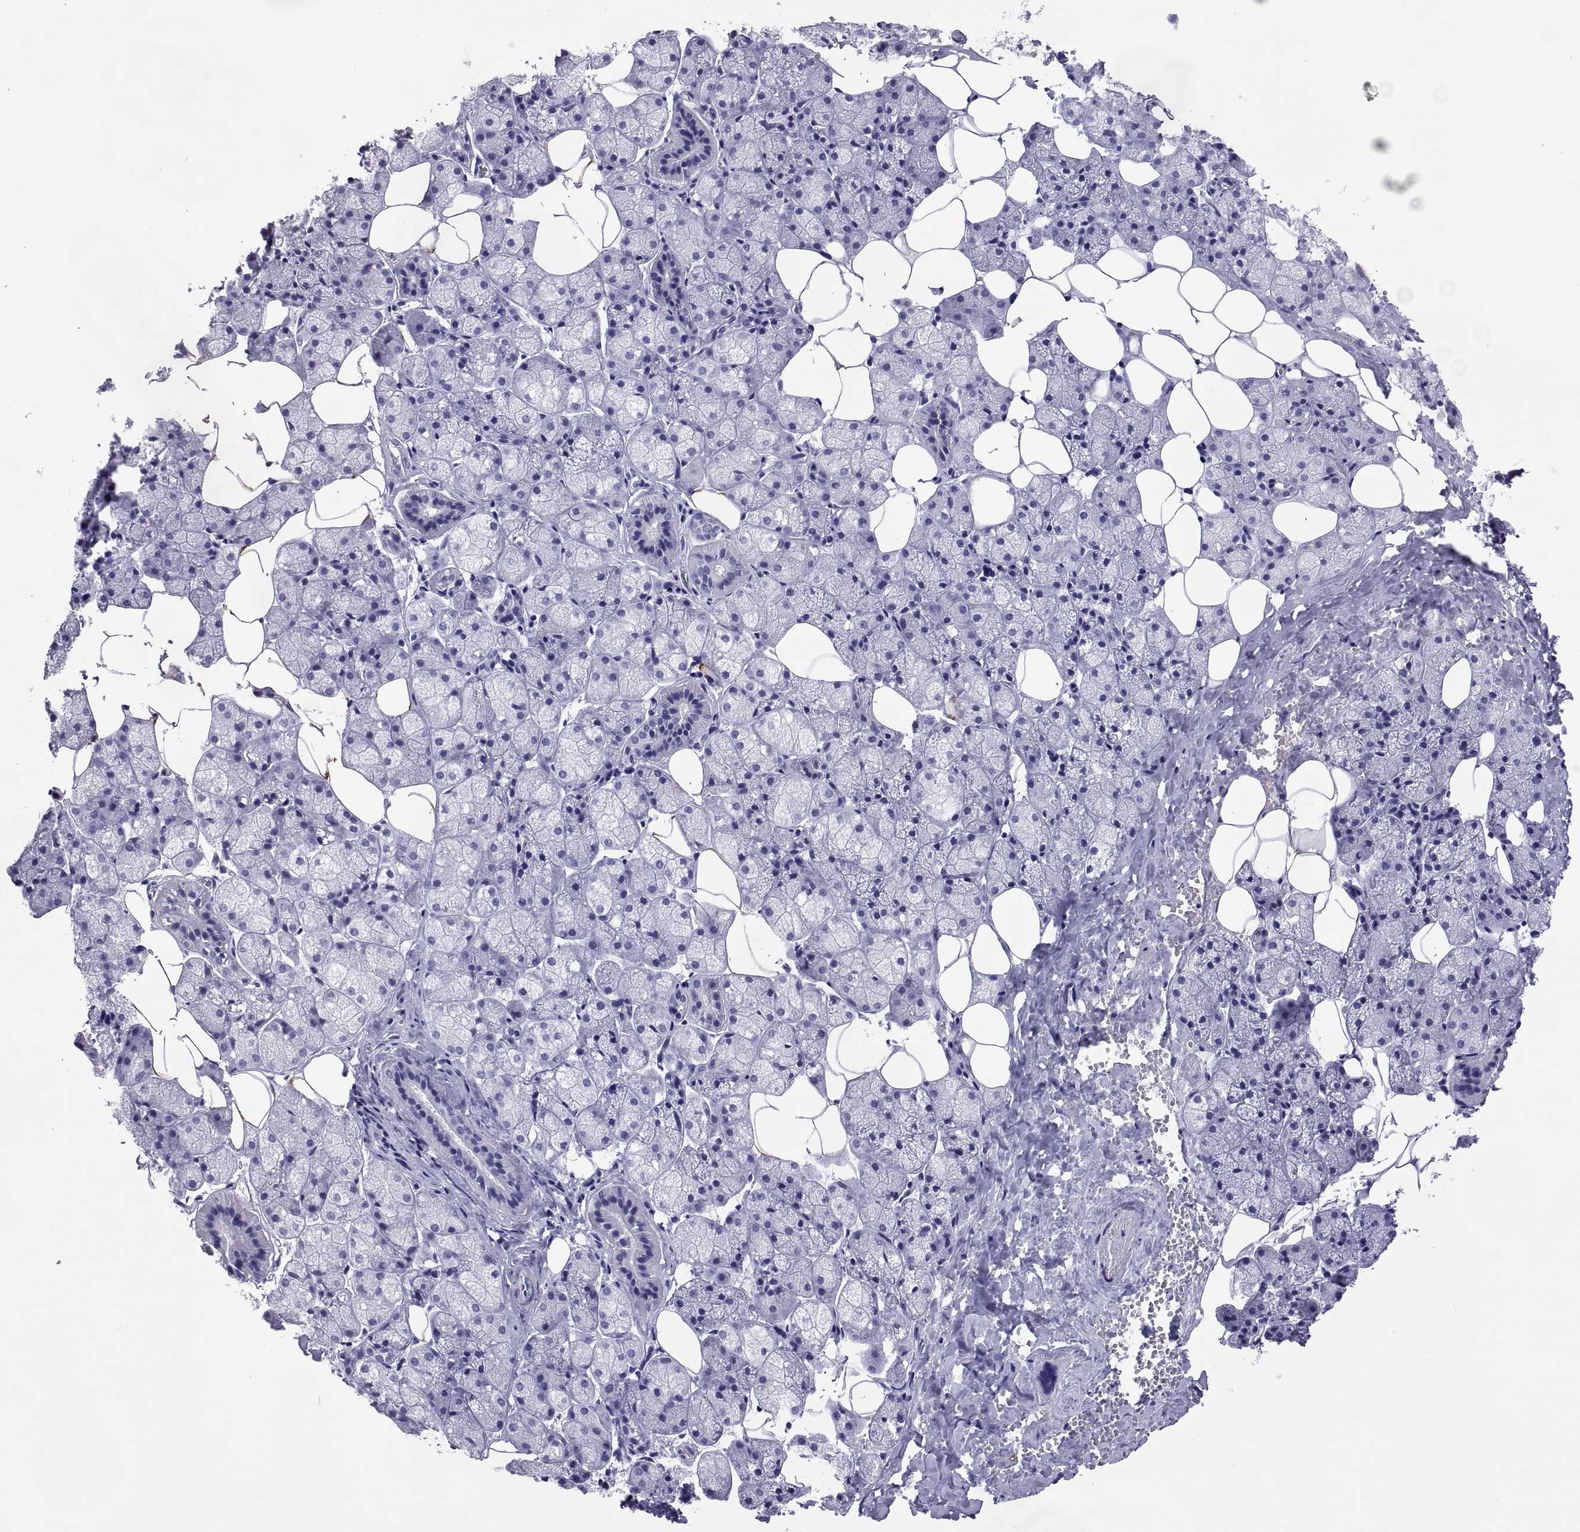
{"staining": {"intensity": "negative", "quantity": "none", "location": "none"}, "tissue": "salivary gland", "cell_type": "Glandular cells", "image_type": "normal", "snomed": [{"axis": "morphology", "description": "Normal tissue, NOS"}, {"axis": "topography", "description": "Salivary gland"}], "caption": "Glandular cells are negative for protein expression in unremarkable human salivary gland. (Immunohistochemistry (ihc), brightfield microscopy, high magnification).", "gene": "BSPH1", "patient": {"sex": "male", "age": 38}}